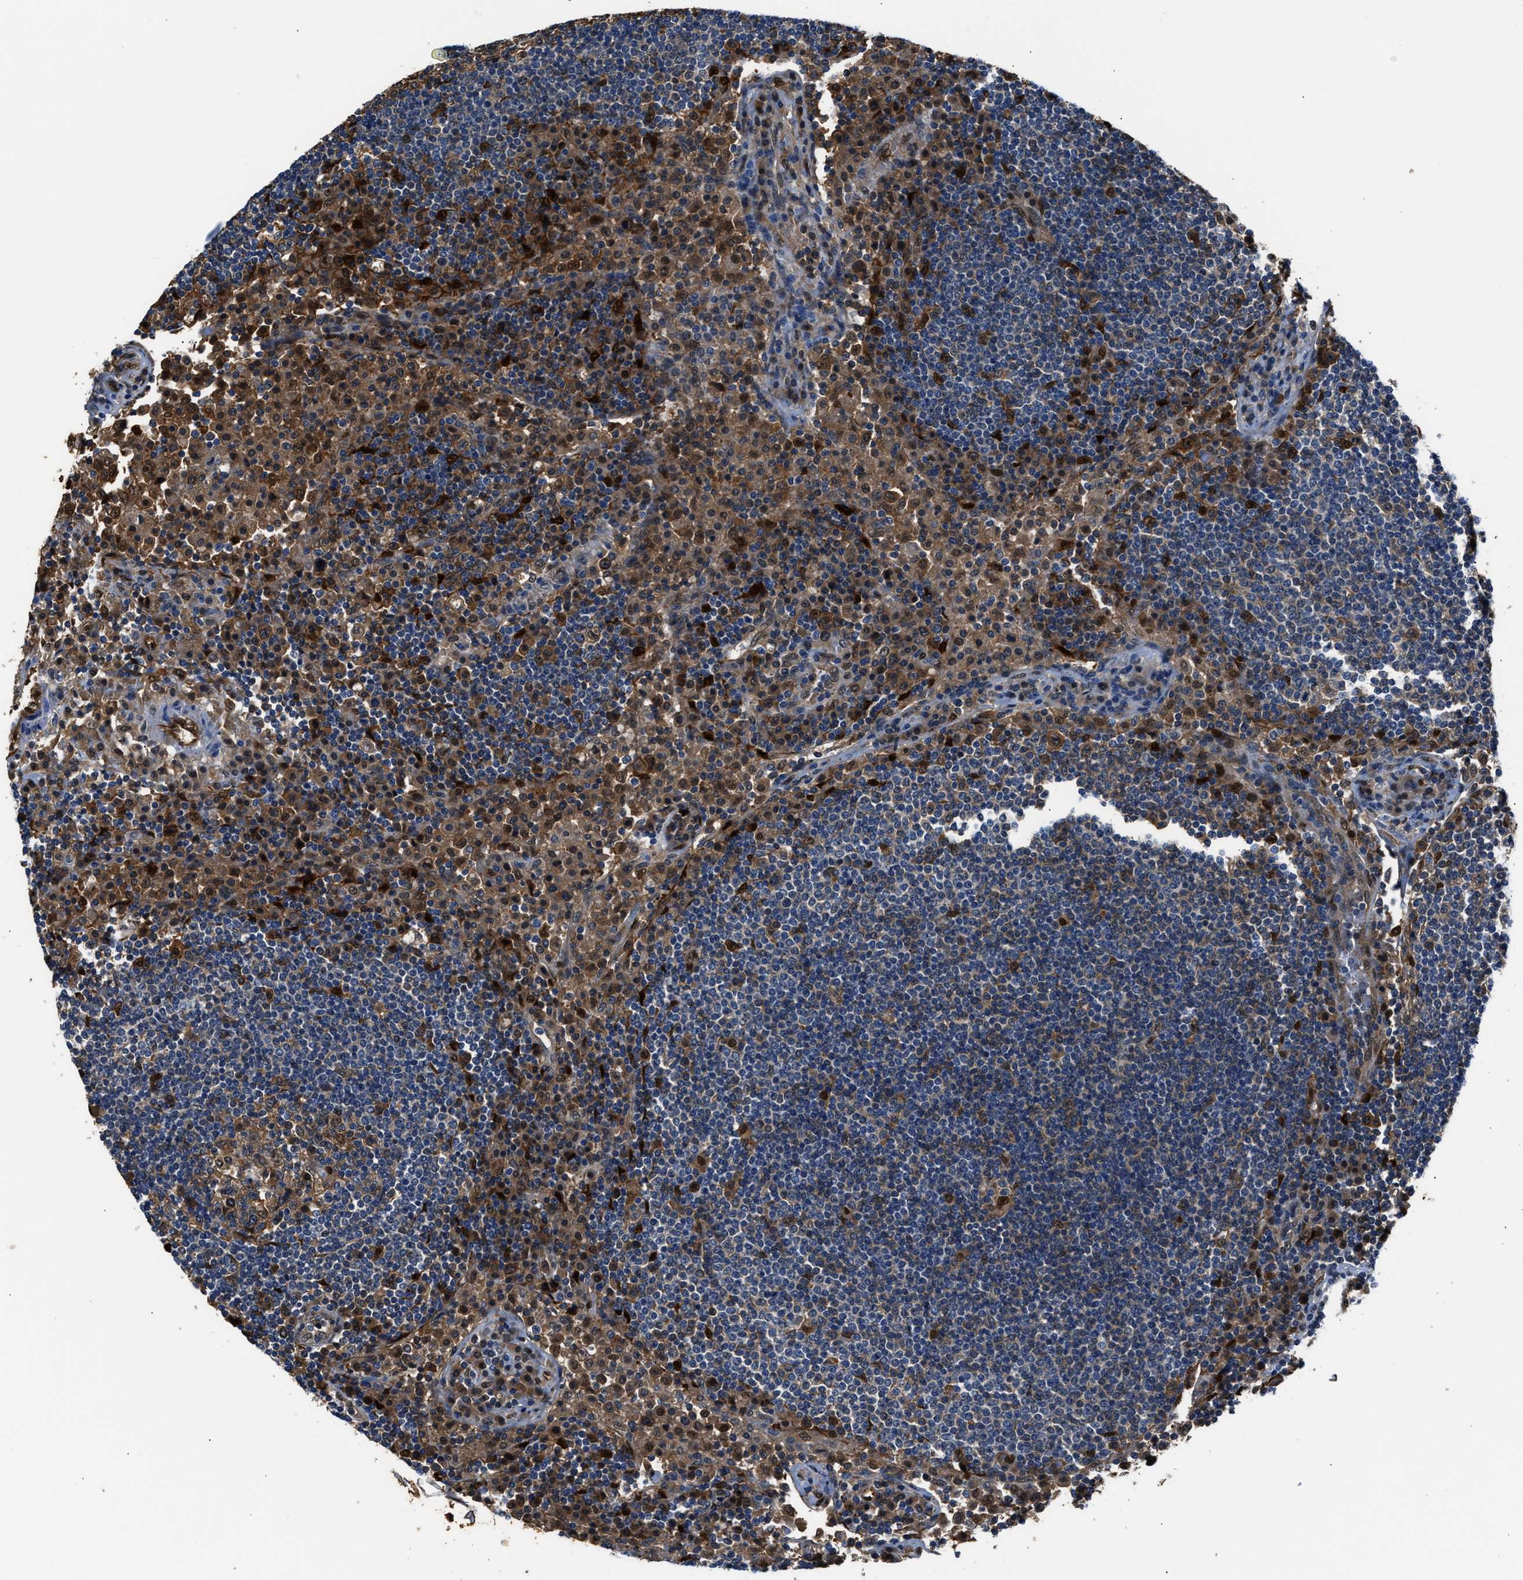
{"staining": {"intensity": "strong", "quantity": "<25%", "location": "cytoplasmic/membranous"}, "tissue": "lymph node", "cell_type": "Germinal center cells", "image_type": "normal", "snomed": [{"axis": "morphology", "description": "Normal tissue, NOS"}, {"axis": "topography", "description": "Lymph node"}], "caption": "IHC (DAB (3,3'-diaminobenzidine)) staining of normal human lymph node reveals strong cytoplasmic/membranous protein positivity in about <25% of germinal center cells.", "gene": "PPA1", "patient": {"sex": "female", "age": 53}}